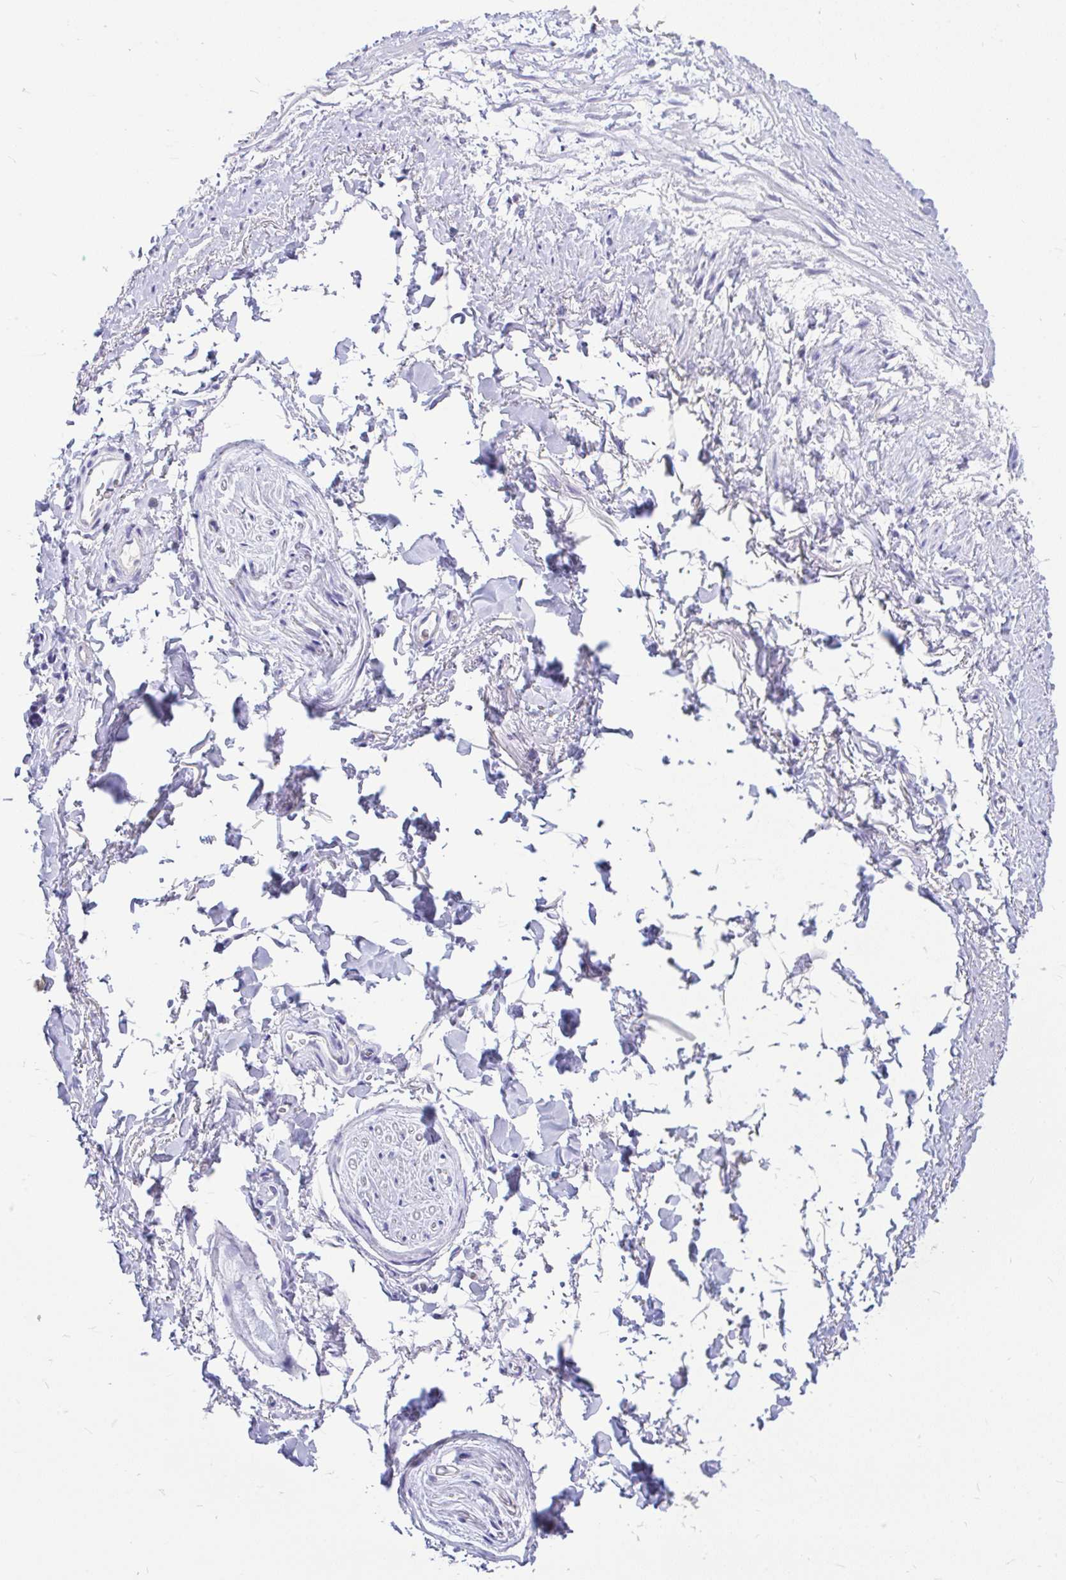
{"staining": {"intensity": "negative", "quantity": "none", "location": "none"}, "tissue": "adipose tissue", "cell_type": "Adipocytes", "image_type": "normal", "snomed": [{"axis": "morphology", "description": "Normal tissue, NOS"}, {"axis": "topography", "description": "Vulva"}, {"axis": "topography", "description": "Peripheral nerve tissue"}], "caption": "The micrograph exhibits no significant positivity in adipocytes of adipose tissue. (DAB immunohistochemistry visualized using brightfield microscopy, high magnification).", "gene": "MAP1LC3A", "patient": {"sex": "female", "age": 66}}